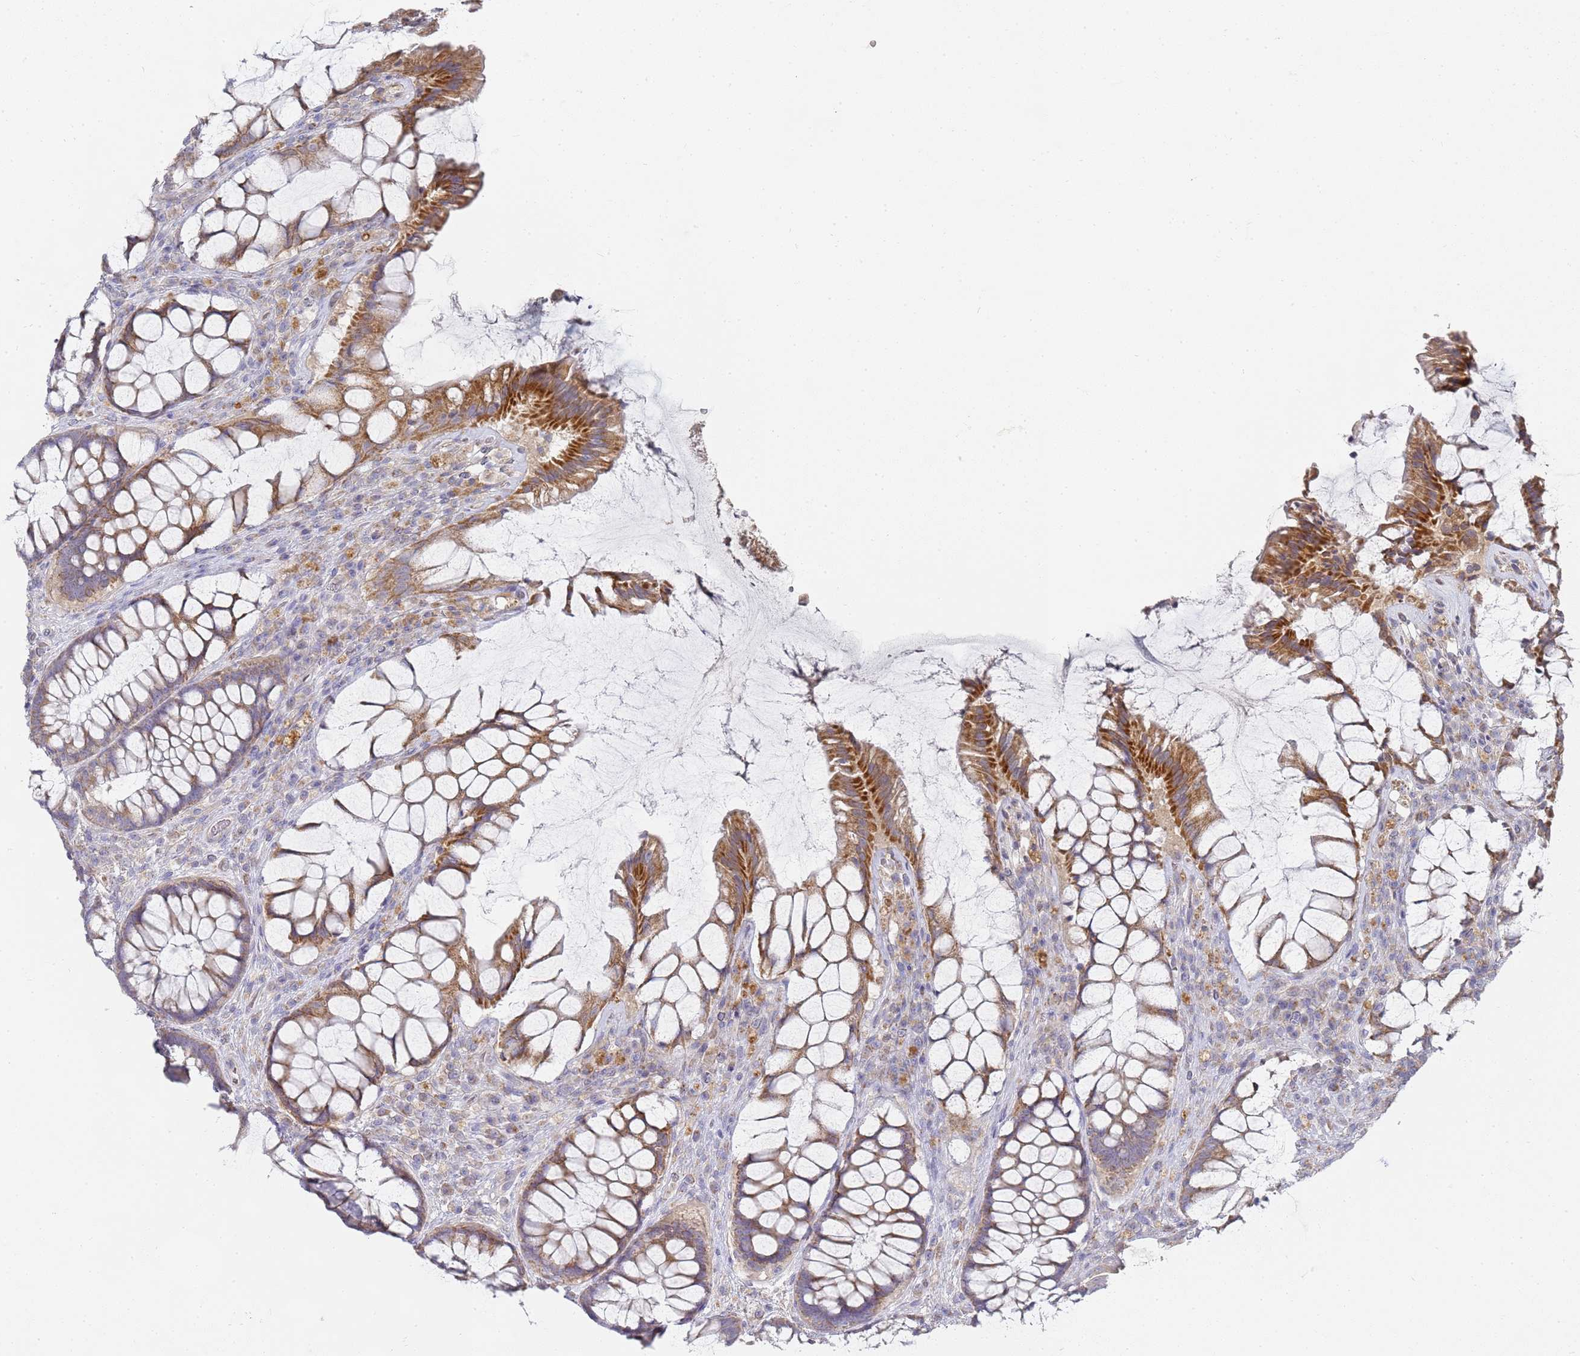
{"staining": {"intensity": "moderate", "quantity": ">75%", "location": "cytoplasmic/membranous"}, "tissue": "rectum", "cell_type": "Glandular cells", "image_type": "normal", "snomed": [{"axis": "morphology", "description": "Normal tissue, NOS"}, {"axis": "topography", "description": "Rectum"}], "caption": "This photomicrograph displays IHC staining of benign rectum, with medium moderate cytoplasmic/membranous positivity in about >75% of glandular cells.", "gene": "NPEPPS", "patient": {"sex": "female", "age": 58}}